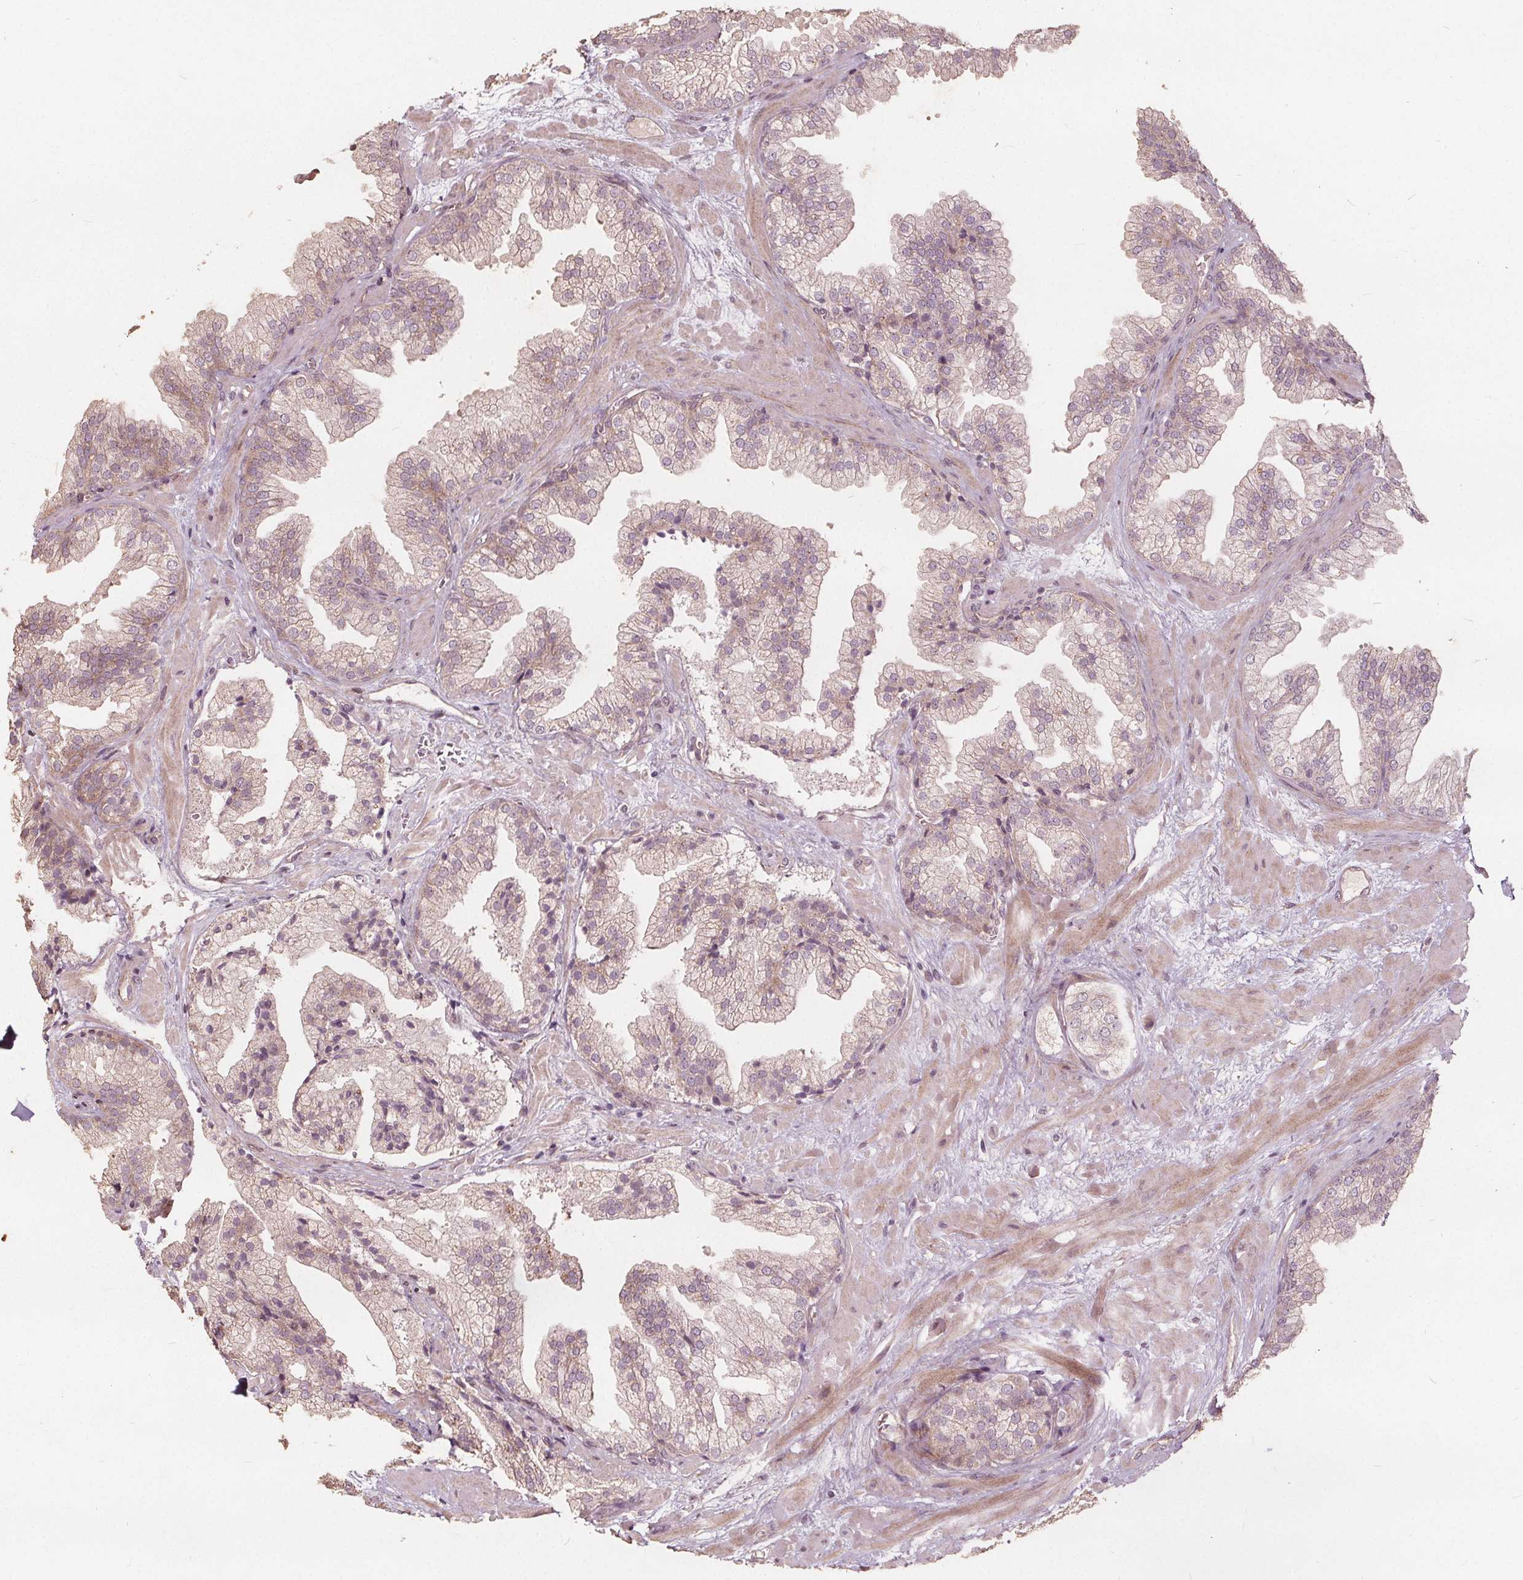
{"staining": {"intensity": "weak", "quantity": "25%-75%", "location": "cytoplasmic/membranous"}, "tissue": "prostate", "cell_type": "Glandular cells", "image_type": "normal", "snomed": [{"axis": "morphology", "description": "Normal tissue, NOS"}, {"axis": "topography", "description": "Prostate"}], "caption": "Immunohistochemistry (DAB) staining of unremarkable human prostate exhibits weak cytoplasmic/membranous protein expression in approximately 25%-75% of glandular cells. The staining was performed using DAB, with brown indicating positive protein expression. Nuclei are stained blue with hematoxylin.", "gene": "PTPRT", "patient": {"sex": "male", "age": 37}}